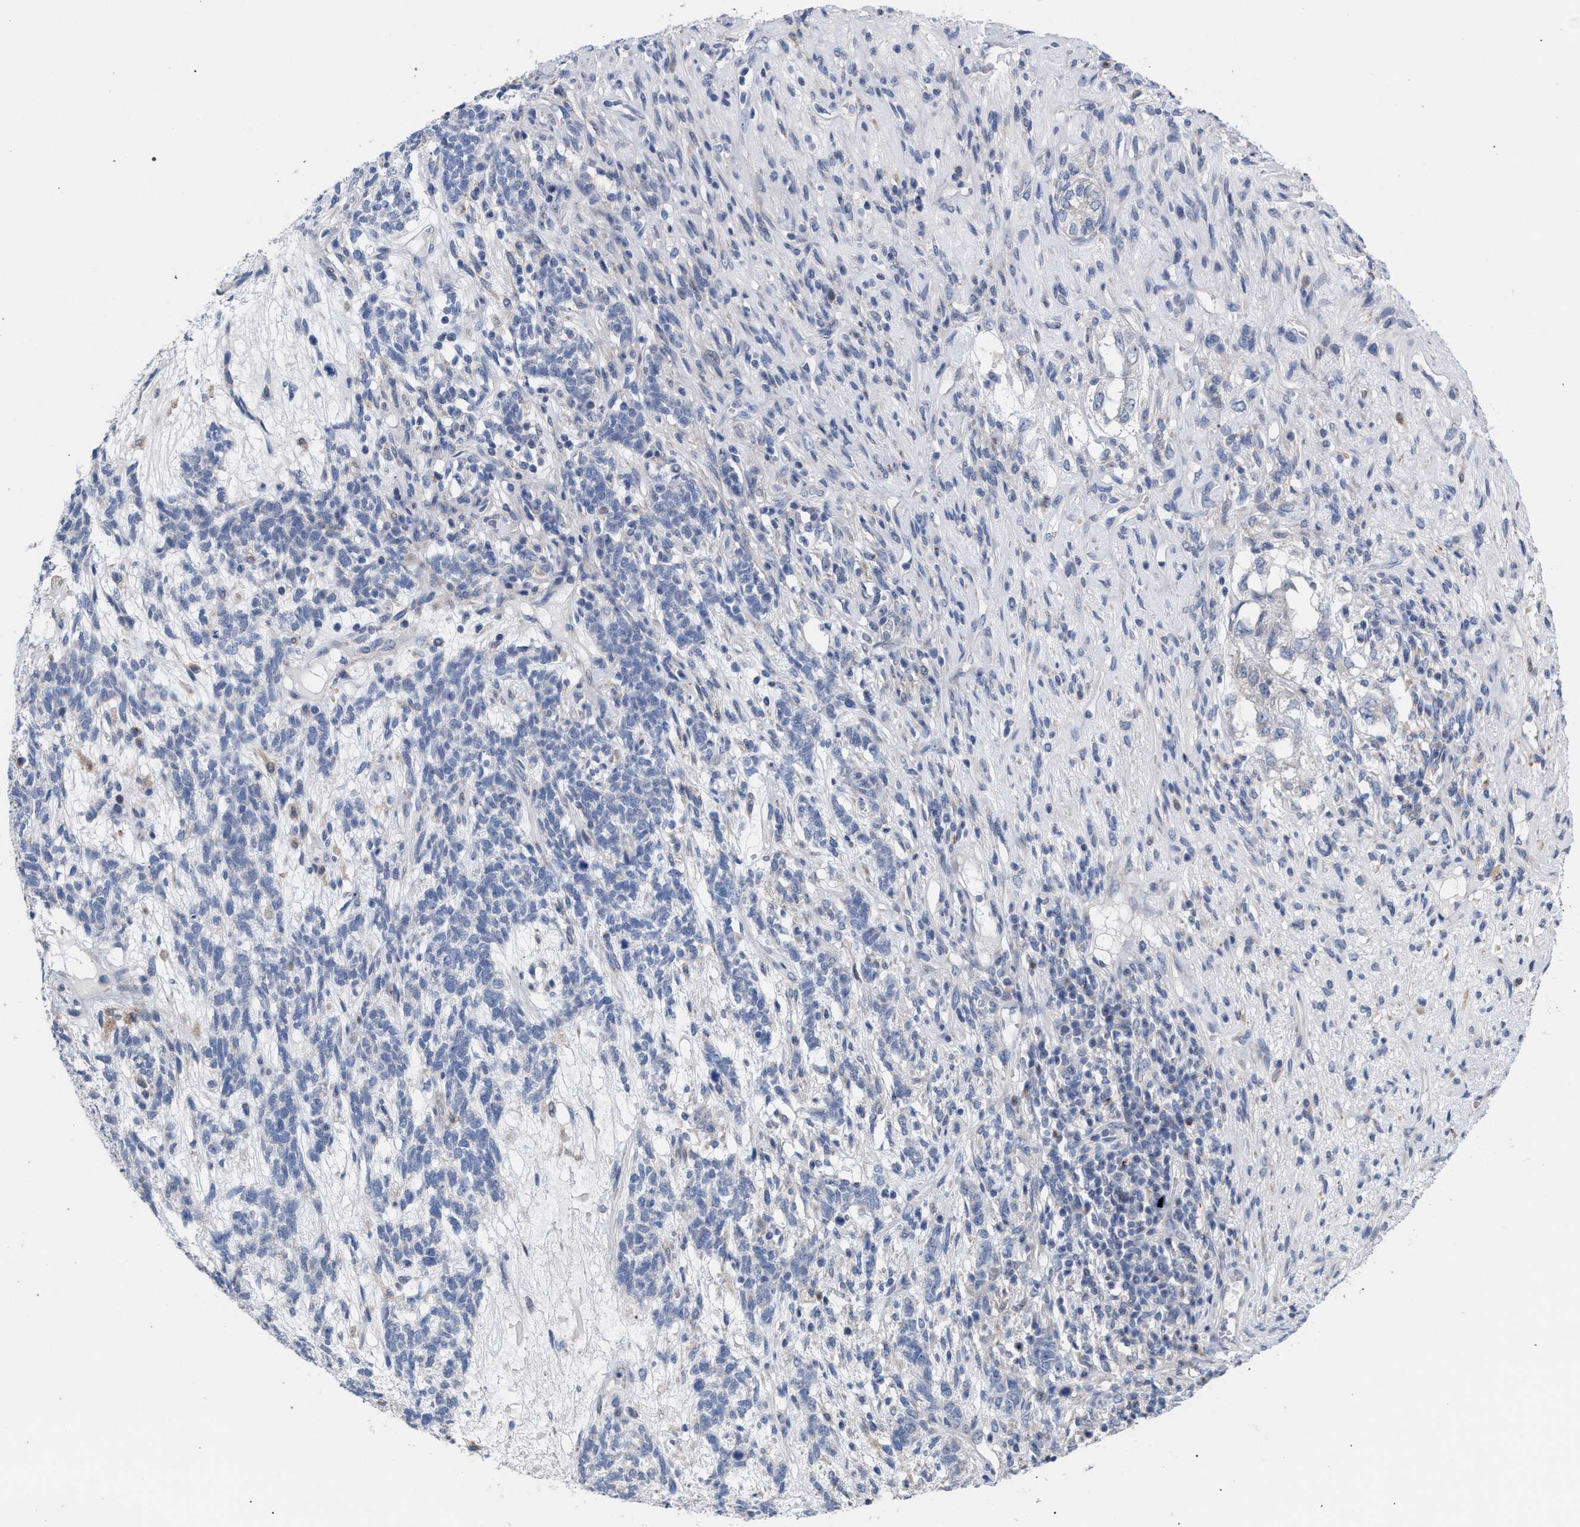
{"staining": {"intensity": "negative", "quantity": "none", "location": "none"}, "tissue": "testis cancer", "cell_type": "Tumor cells", "image_type": "cancer", "snomed": [{"axis": "morphology", "description": "Seminoma, NOS"}, {"axis": "topography", "description": "Testis"}], "caption": "Tumor cells are negative for protein expression in human testis seminoma.", "gene": "RNF135", "patient": {"sex": "male", "age": 28}}